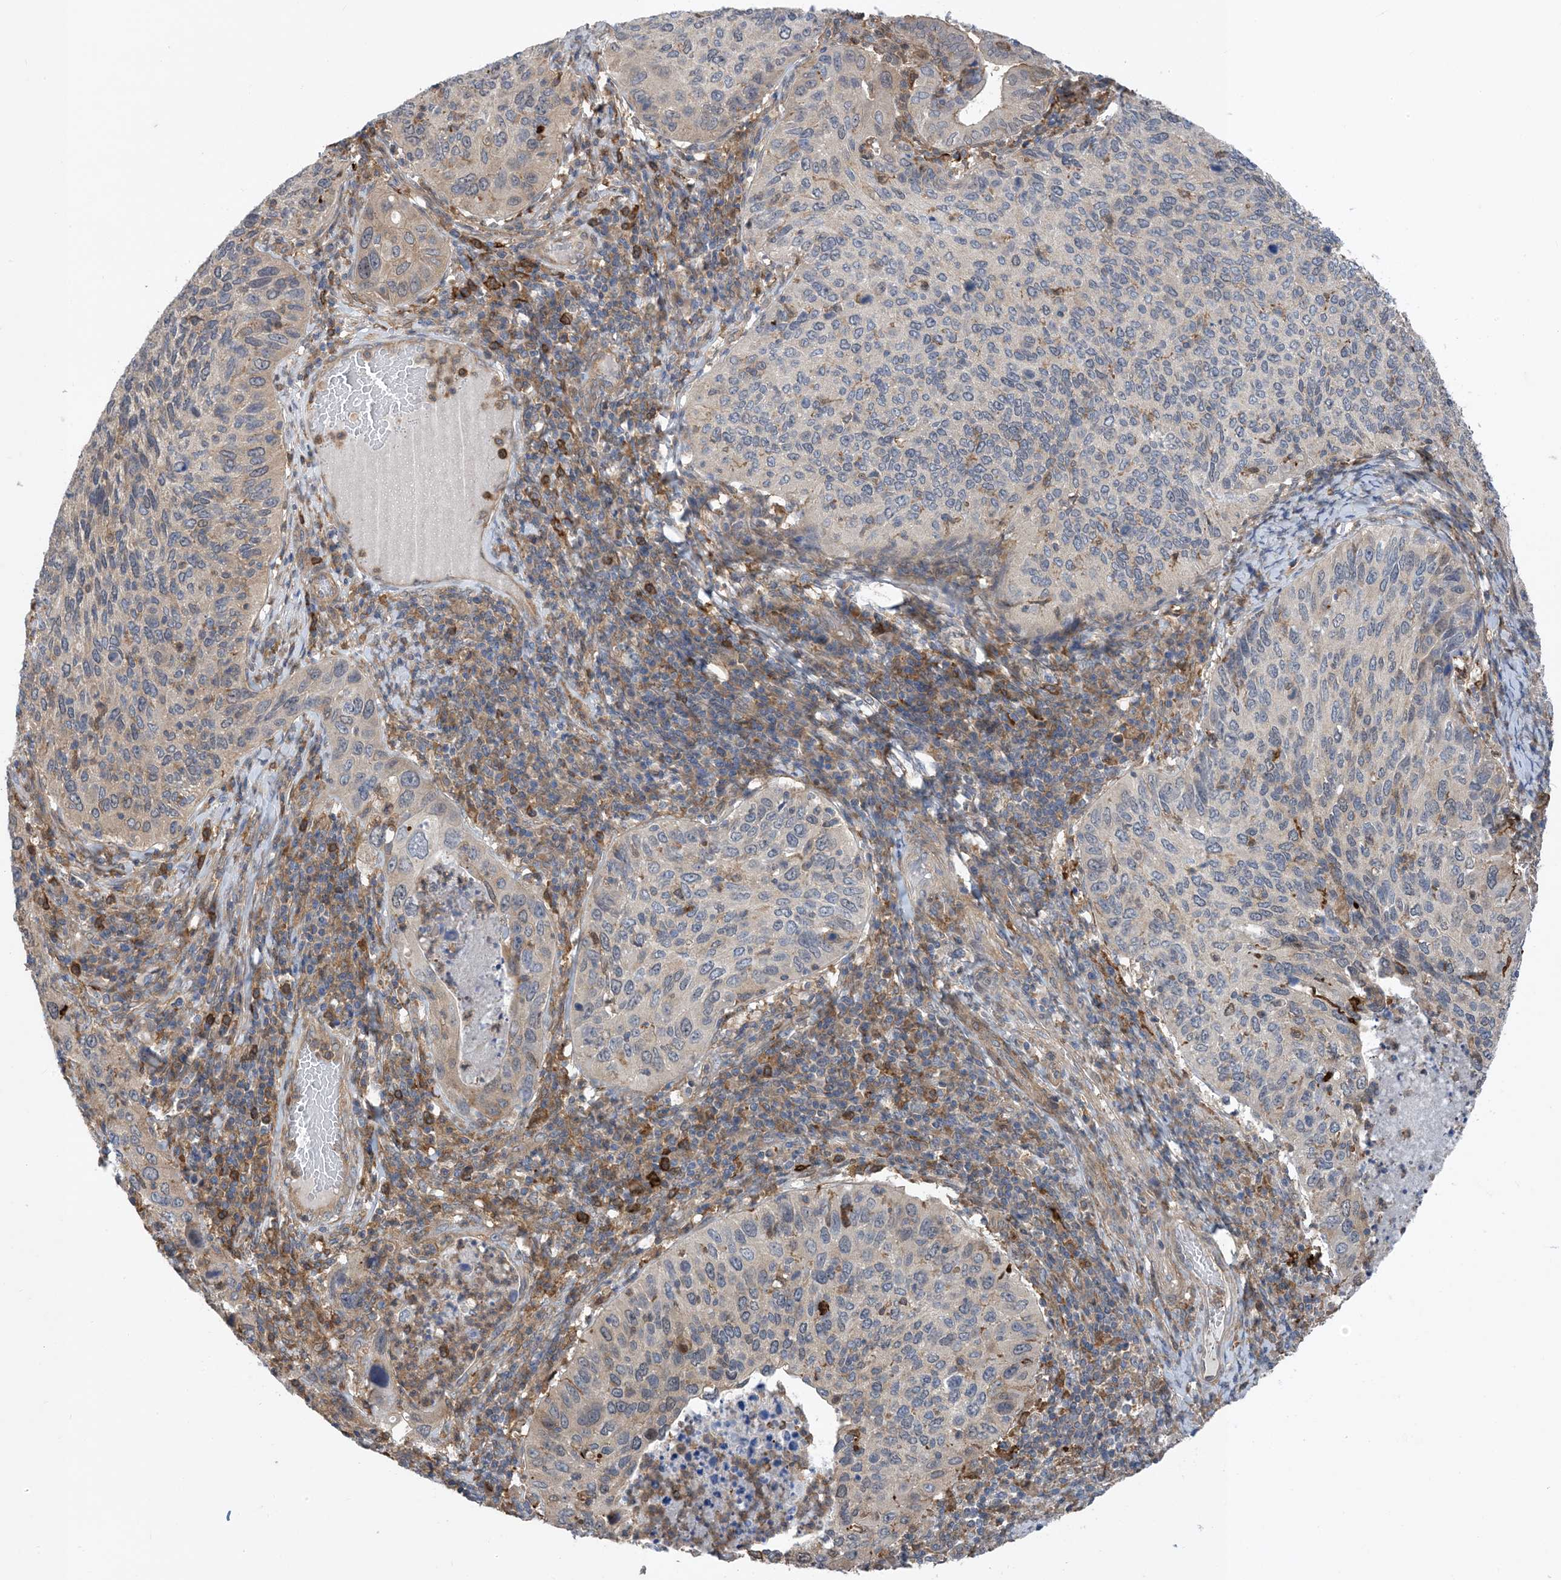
{"staining": {"intensity": "negative", "quantity": "none", "location": "none"}, "tissue": "cervical cancer", "cell_type": "Tumor cells", "image_type": "cancer", "snomed": [{"axis": "morphology", "description": "Squamous cell carcinoma, NOS"}, {"axis": "topography", "description": "Cervix"}], "caption": "Immunohistochemistry histopathology image of neoplastic tissue: cervical cancer (squamous cell carcinoma) stained with DAB shows no significant protein expression in tumor cells.", "gene": "HS1BP3", "patient": {"sex": "female", "age": 38}}